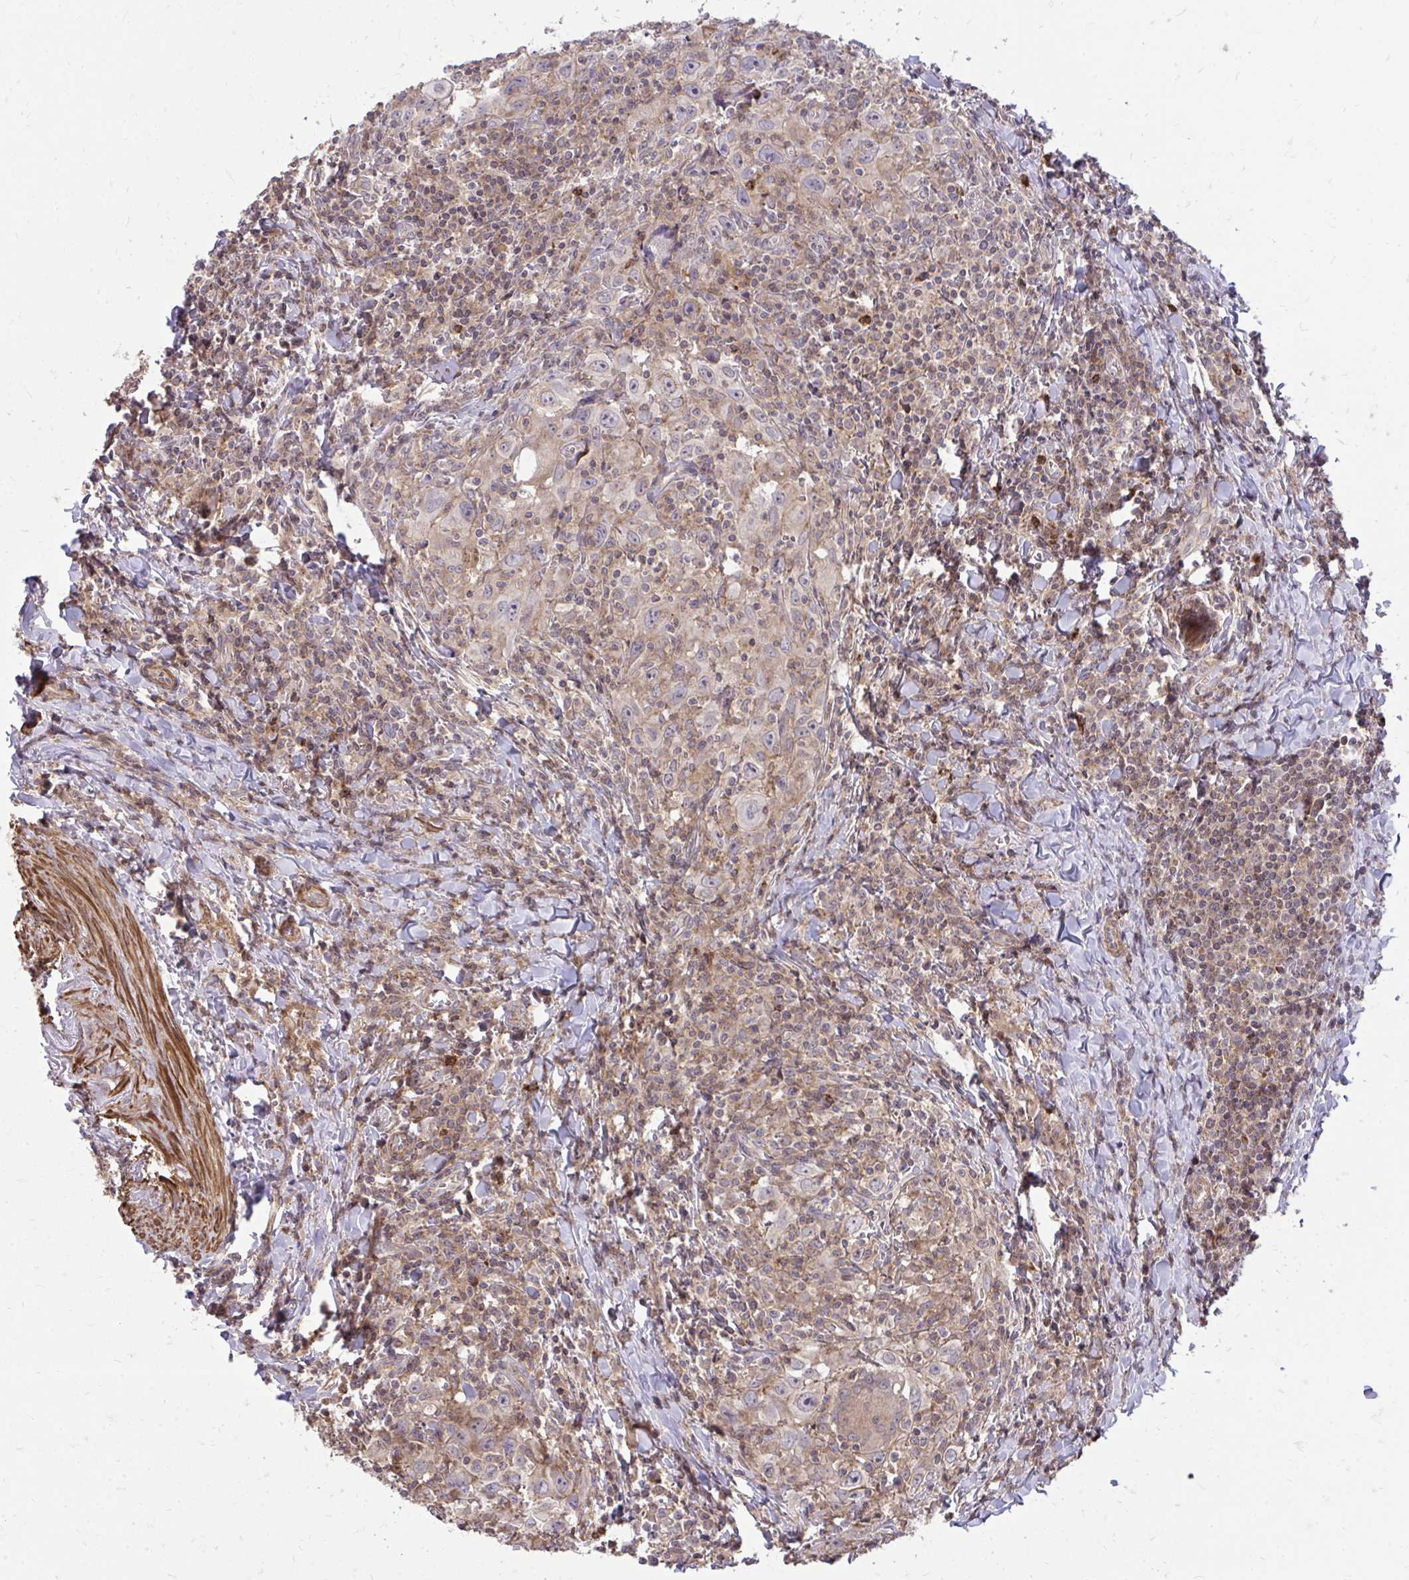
{"staining": {"intensity": "weak", "quantity": ">75%", "location": "cytoplasmic/membranous"}, "tissue": "head and neck cancer", "cell_type": "Tumor cells", "image_type": "cancer", "snomed": [{"axis": "morphology", "description": "Squamous cell carcinoma, NOS"}, {"axis": "topography", "description": "Head-Neck"}], "caption": "This micrograph displays IHC staining of head and neck squamous cell carcinoma, with low weak cytoplasmic/membranous positivity in about >75% of tumor cells.", "gene": "SLC7A5", "patient": {"sex": "female", "age": 95}}